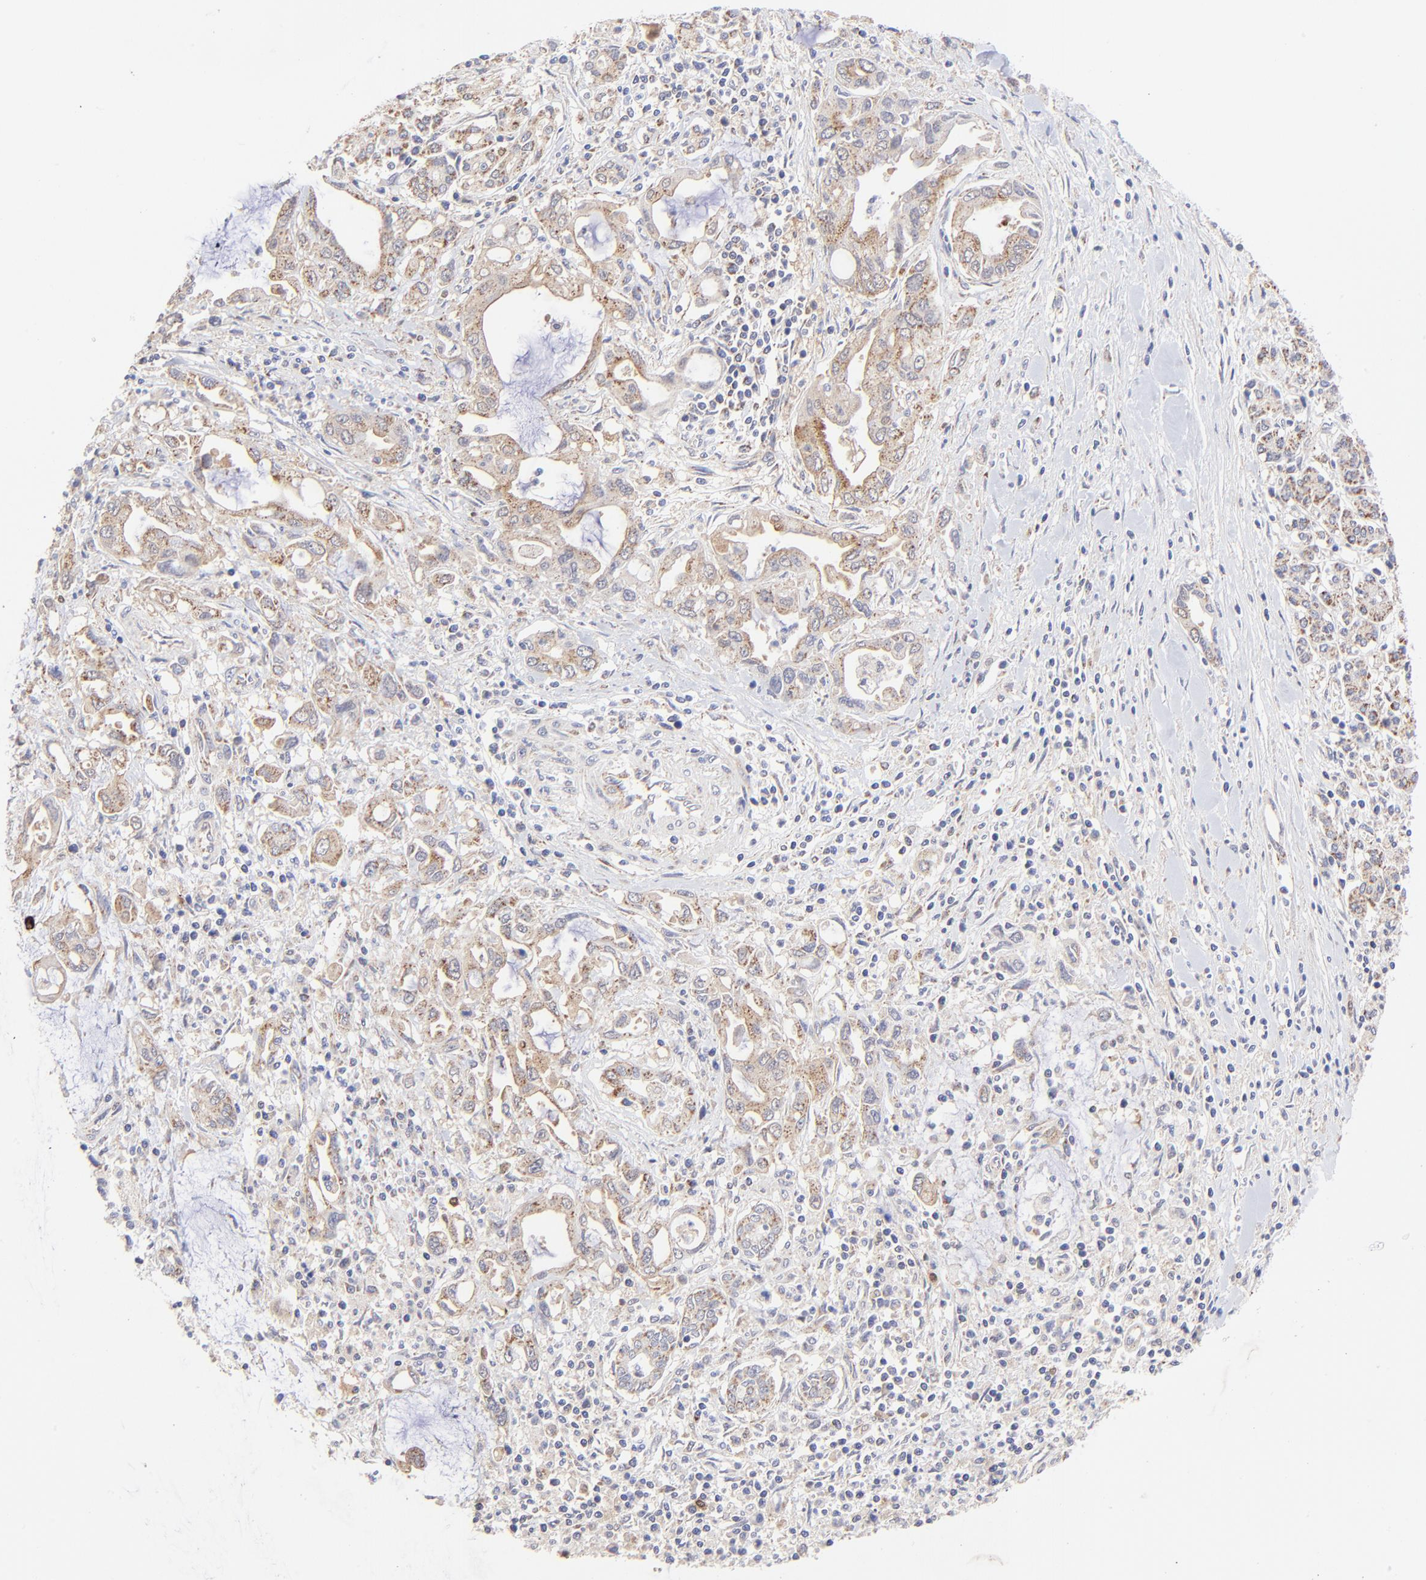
{"staining": {"intensity": "weak", "quantity": "25%-75%", "location": "cytoplasmic/membranous"}, "tissue": "pancreatic cancer", "cell_type": "Tumor cells", "image_type": "cancer", "snomed": [{"axis": "morphology", "description": "Adenocarcinoma, NOS"}, {"axis": "topography", "description": "Pancreas"}], "caption": "Tumor cells exhibit weak cytoplasmic/membranous staining in approximately 25%-75% of cells in adenocarcinoma (pancreatic).", "gene": "FBXL12", "patient": {"sex": "female", "age": 57}}